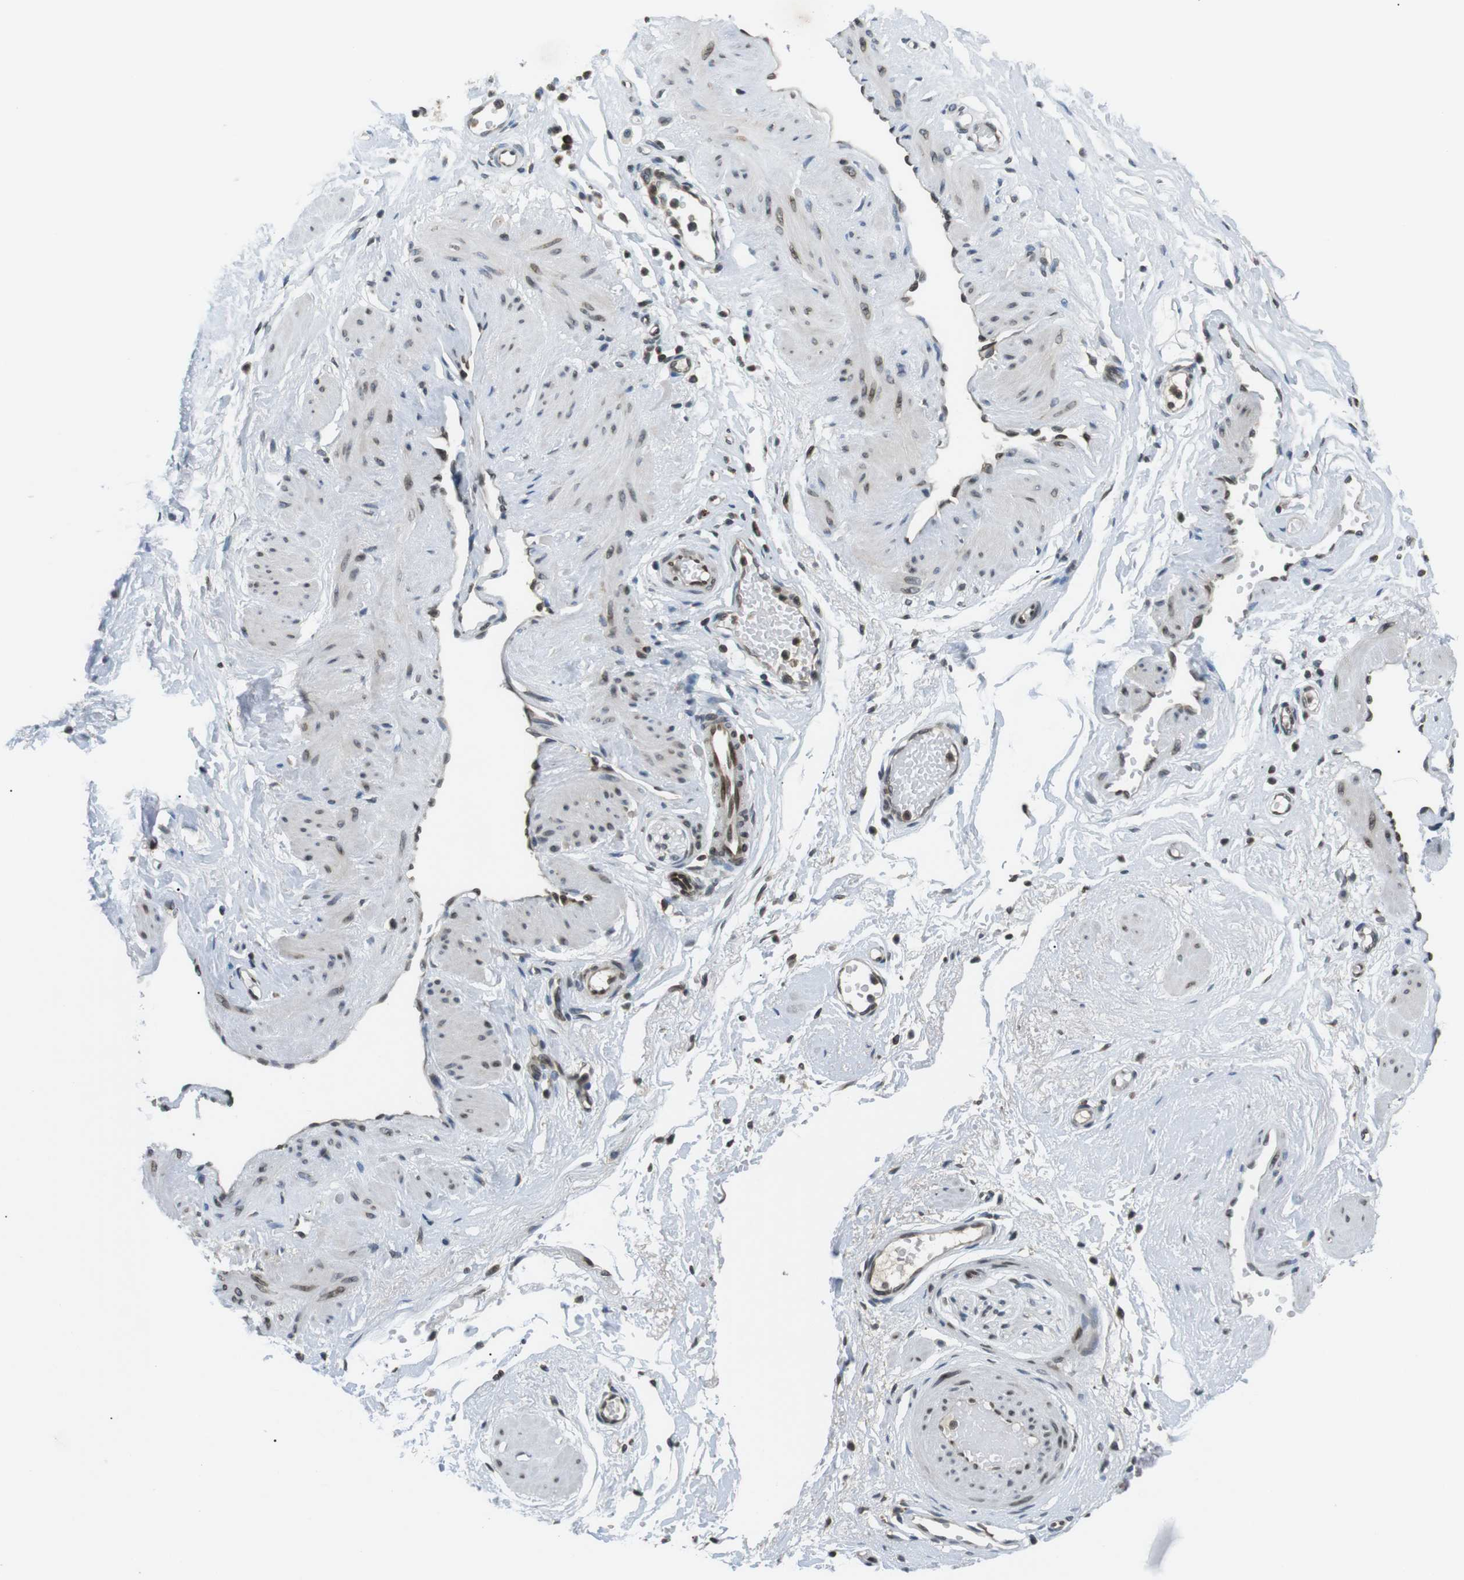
{"staining": {"intensity": "weak", "quantity": "<25%", "location": "nuclear"}, "tissue": "adipose tissue", "cell_type": "Adipocytes", "image_type": "normal", "snomed": [{"axis": "morphology", "description": "Normal tissue, NOS"}, {"axis": "topography", "description": "Soft tissue"}, {"axis": "topography", "description": "Vascular tissue"}], "caption": "Immunohistochemistry photomicrograph of normal adipose tissue stained for a protein (brown), which displays no positivity in adipocytes. Nuclei are stained in blue.", "gene": "TMX4", "patient": {"sex": "female", "age": 35}}